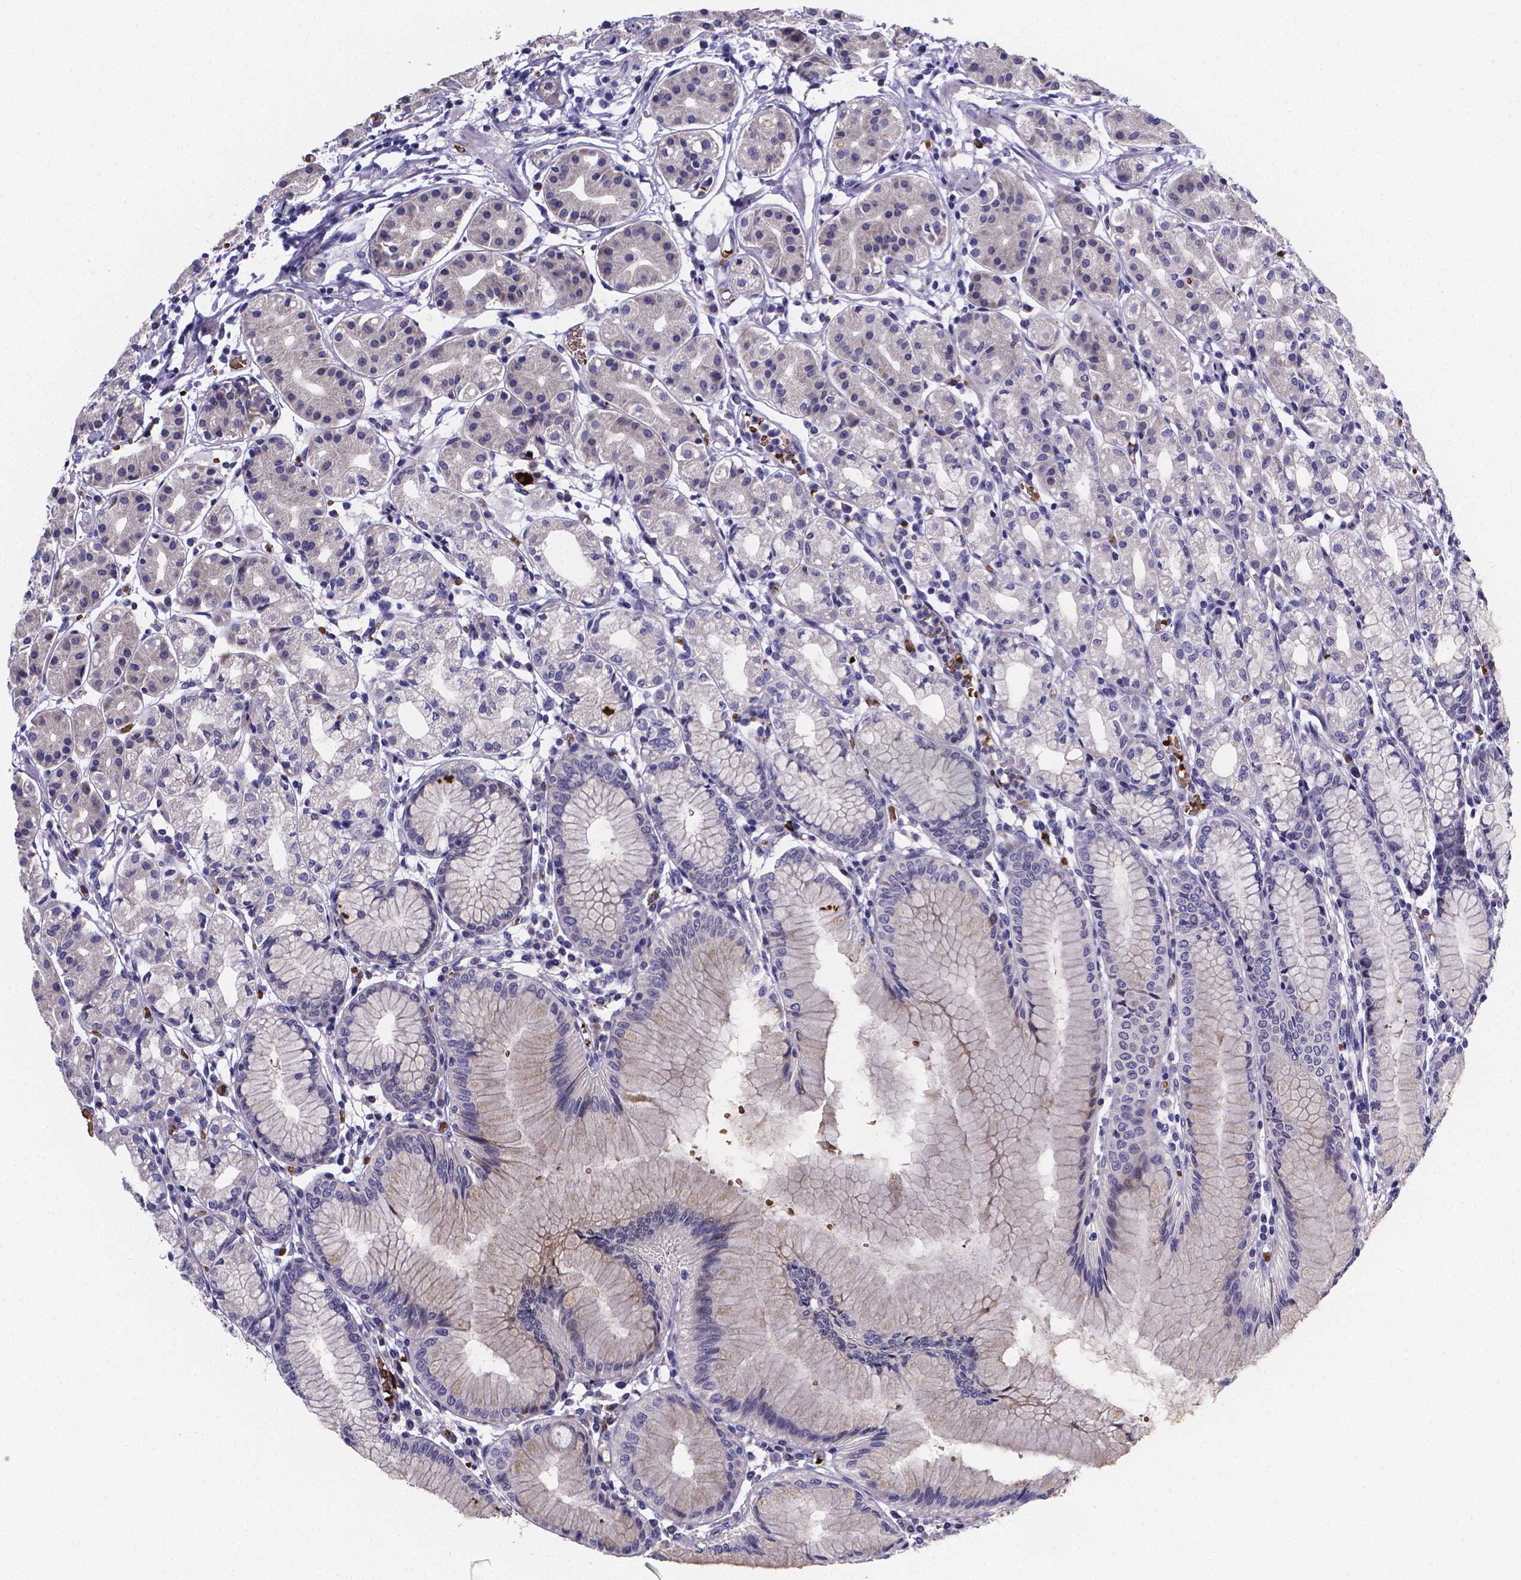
{"staining": {"intensity": "weak", "quantity": "25%-75%", "location": "cytoplasmic/membranous"}, "tissue": "stomach", "cell_type": "Glandular cells", "image_type": "normal", "snomed": [{"axis": "morphology", "description": "Normal tissue, NOS"}, {"axis": "topography", "description": "Skeletal muscle"}, {"axis": "topography", "description": "Stomach"}], "caption": "Immunohistochemical staining of normal human stomach displays weak cytoplasmic/membranous protein expression in about 25%-75% of glandular cells. The staining was performed using DAB (3,3'-diaminobenzidine), with brown indicating positive protein expression. Nuclei are stained blue with hematoxylin.", "gene": "GABRA3", "patient": {"sex": "female", "age": 57}}